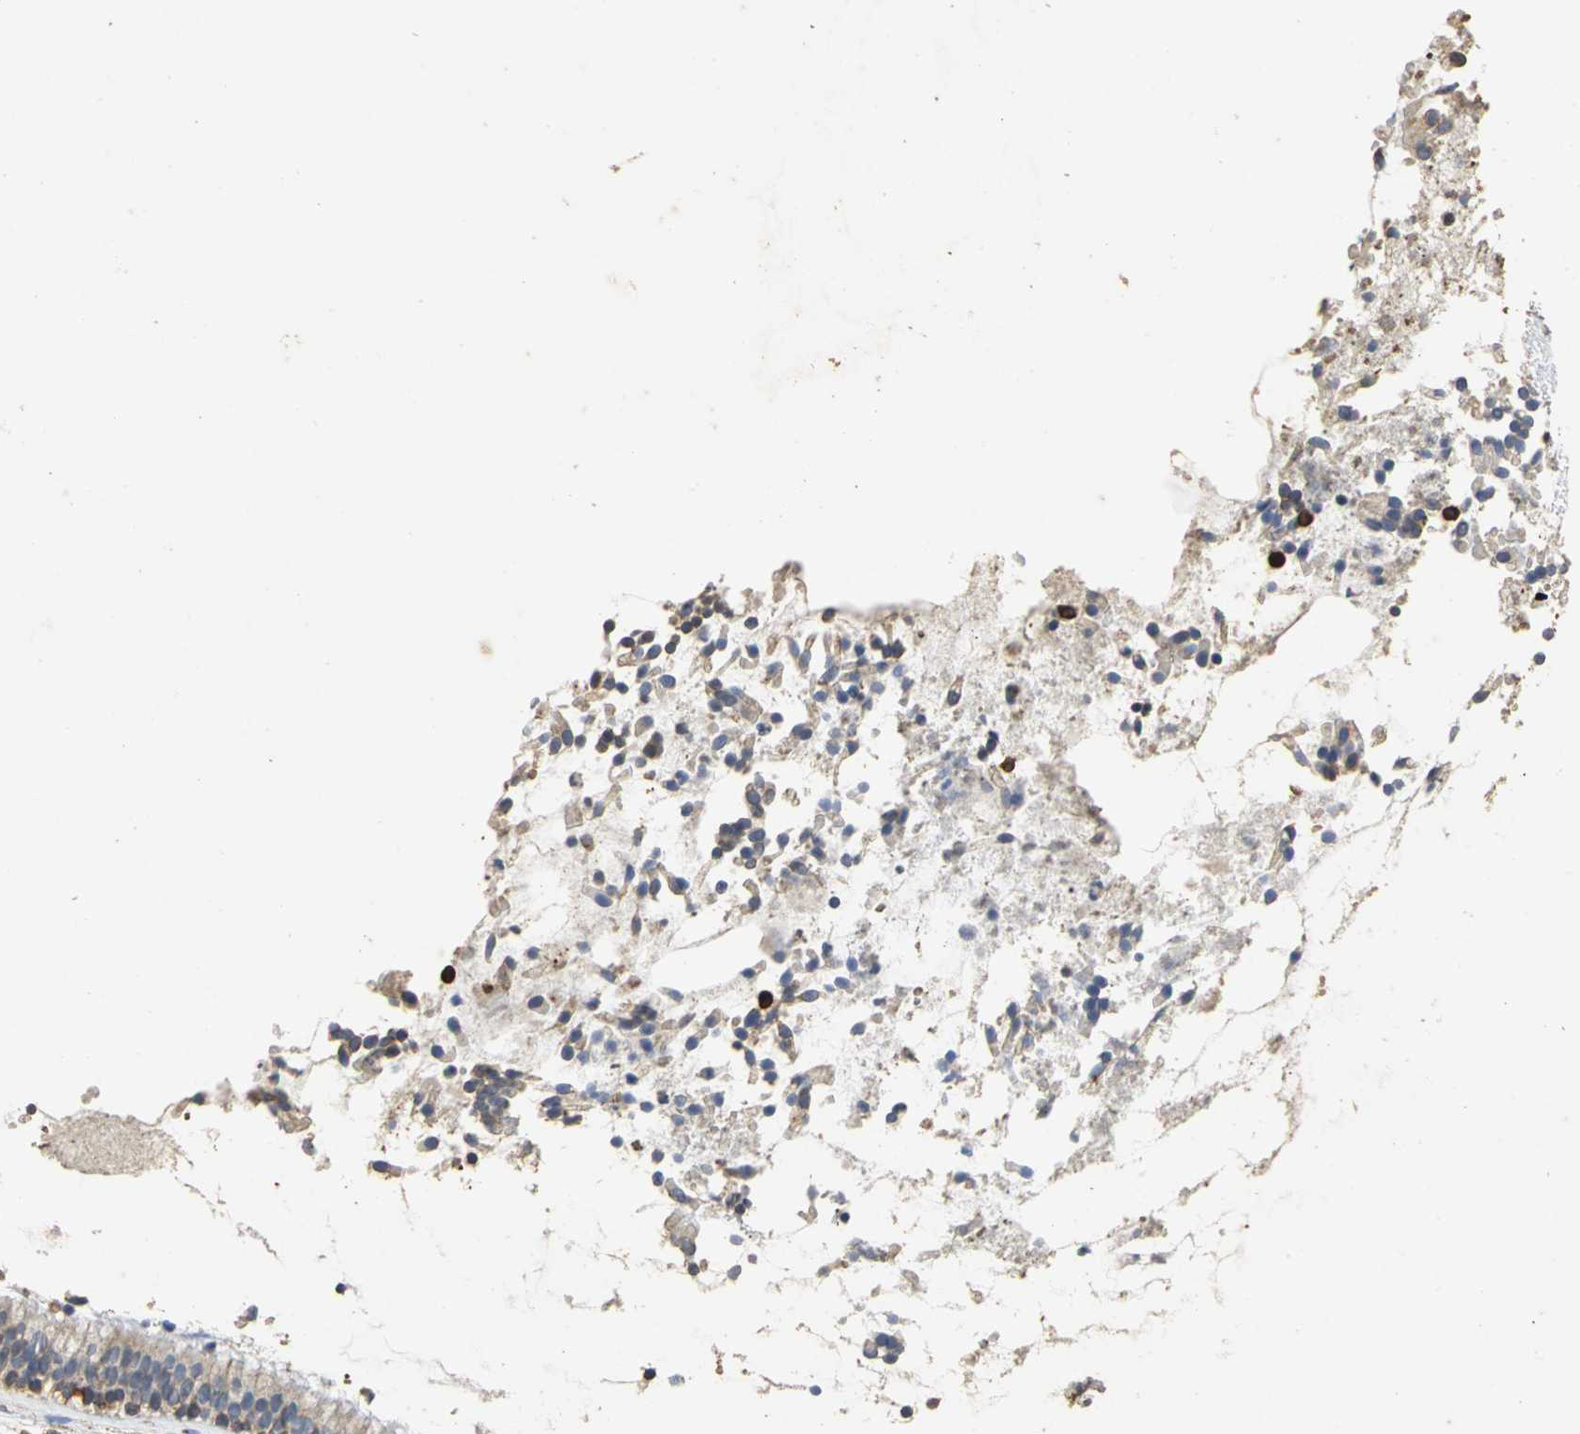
{"staining": {"intensity": "moderate", "quantity": ">75%", "location": "cytoplasmic/membranous"}, "tissue": "nasopharynx", "cell_type": "Respiratory epithelial cells", "image_type": "normal", "snomed": [{"axis": "morphology", "description": "Normal tissue, NOS"}, {"axis": "topography", "description": "Nasopharynx"}], "caption": "Protein expression analysis of unremarkable human nasopharynx reveals moderate cytoplasmic/membranous positivity in about >75% of respiratory epithelial cells. The staining was performed using DAB (3,3'-diaminobenzidine), with brown indicating positive protein expression. Nuclei are stained blue with hematoxylin.", "gene": "ACSL4", "patient": {"sex": "male", "age": 21}}